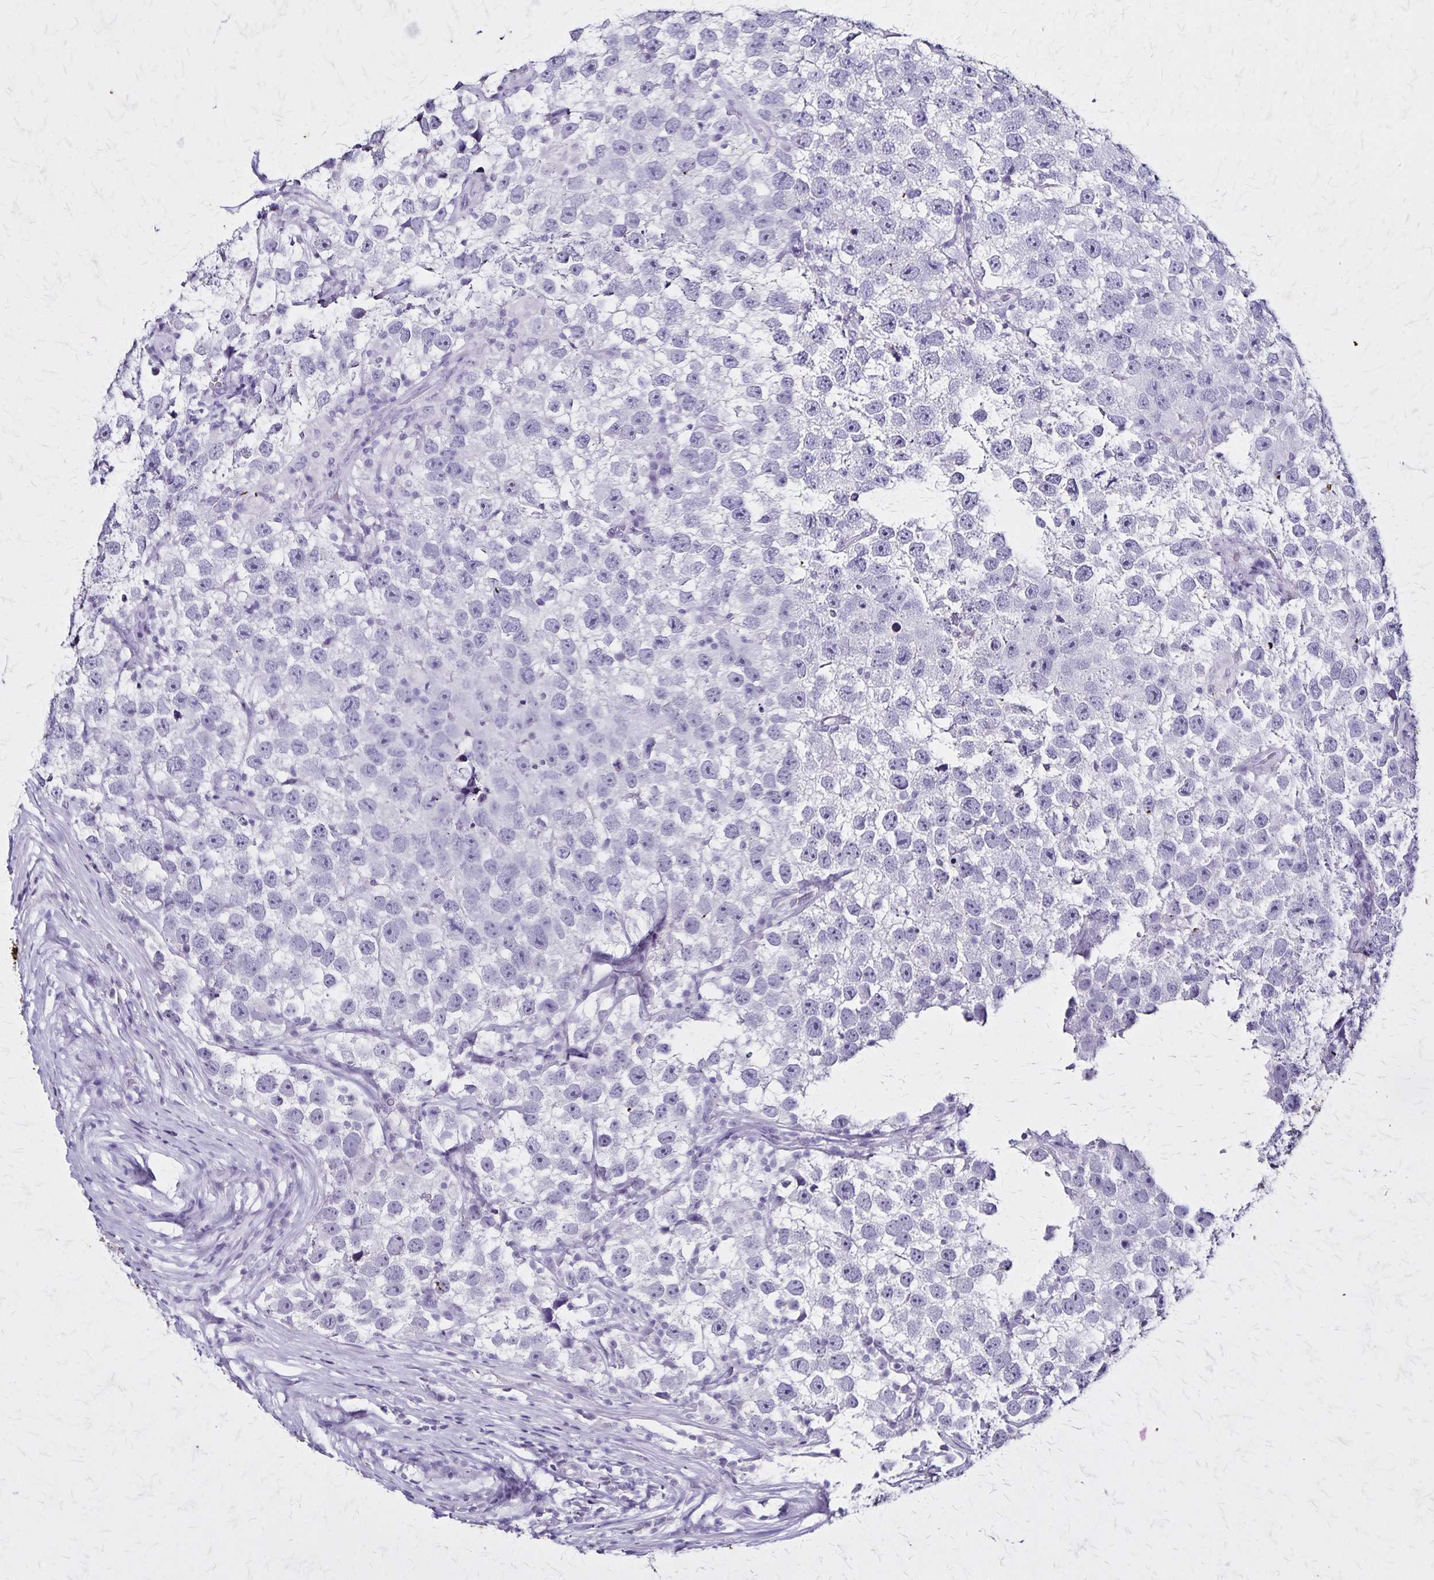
{"staining": {"intensity": "negative", "quantity": "none", "location": "none"}, "tissue": "testis cancer", "cell_type": "Tumor cells", "image_type": "cancer", "snomed": [{"axis": "morphology", "description": "Seminoma, NOS"}, {"axis": "topography", "description": "Testis"}], "caption": "Human seminoma (testis) stained for a protein using immunohistochemistry shows no expression in tumor cells.", "gene": "KRT2", "patient": {"sex": "male", "age": 26}}